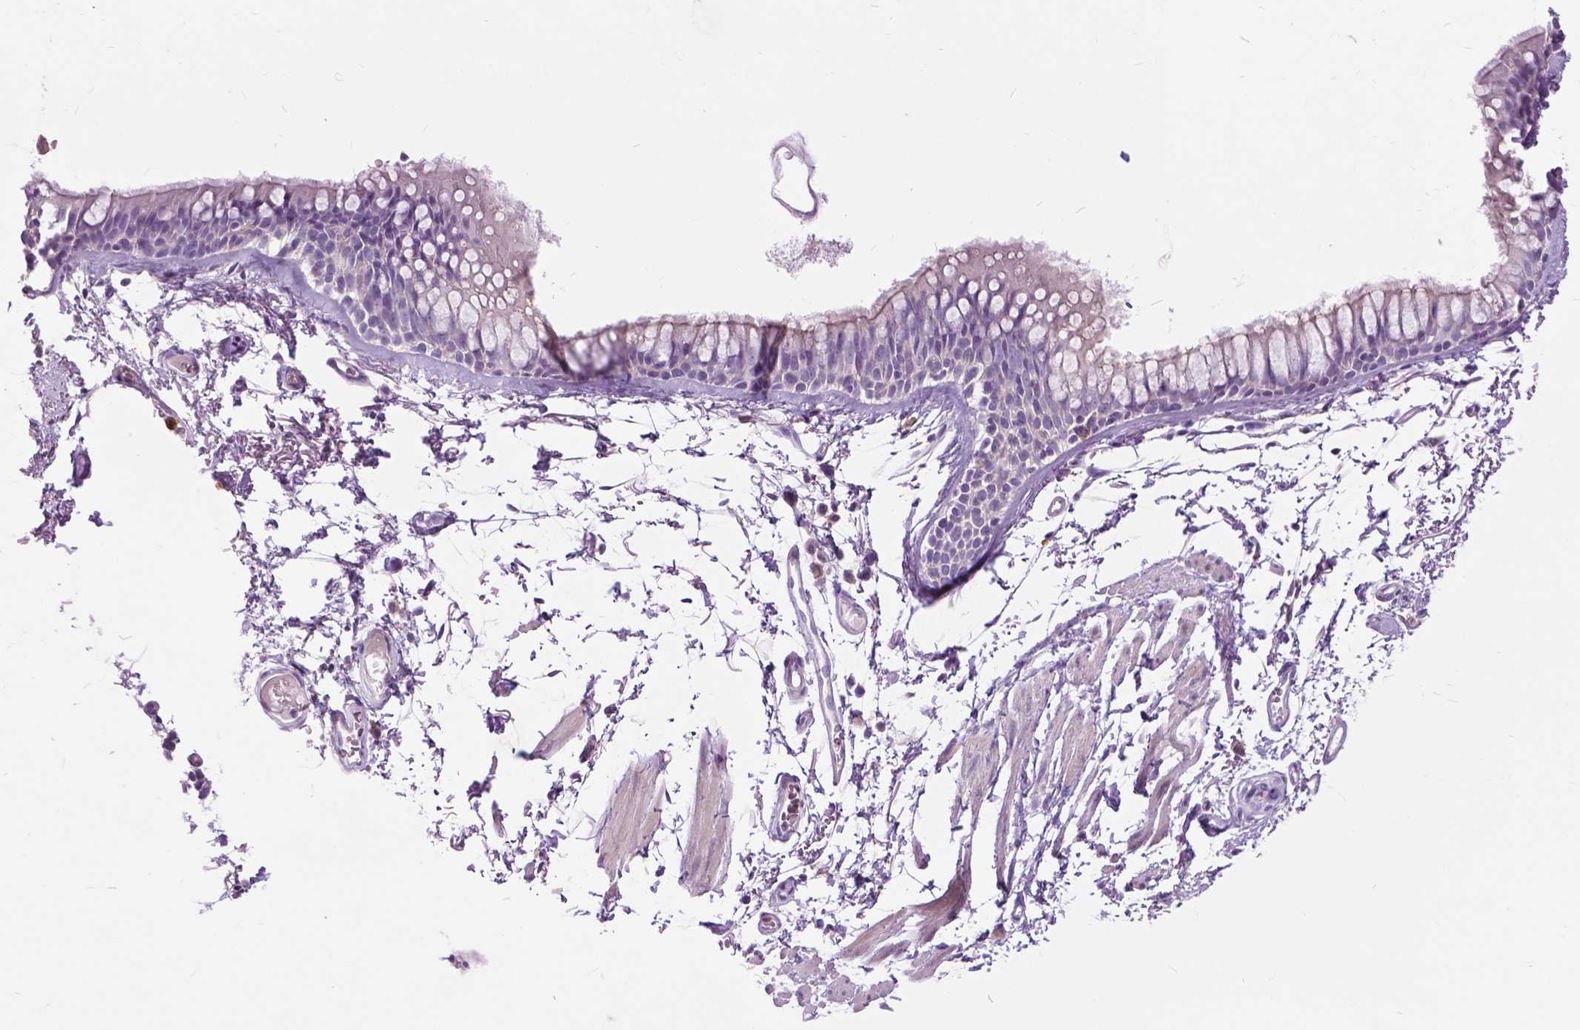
{"staining": {"intensity": "weak", "quantity": "<25%", "location": "cytoplasmic/membranous"}, "tissue": "adipose tissue", "cell_type": "Adipocytes", "image_type": "normal", "snomed": [{"axis": "morphology", "description": "Normal tissue, NOS"}, {"axis": "topography", "description": "Cartilage tissue"}, {"axis": "topography", "description": "Bronchus"}], "caption": "An image of adipose tissue stained for a protein exhibits no brown staining in adipocytes. (DAB (3,3'-diaminobenzidine) IHC, high magnification).", "gene": "PRR35", "patient": {"sex": "female", "age": 79}}